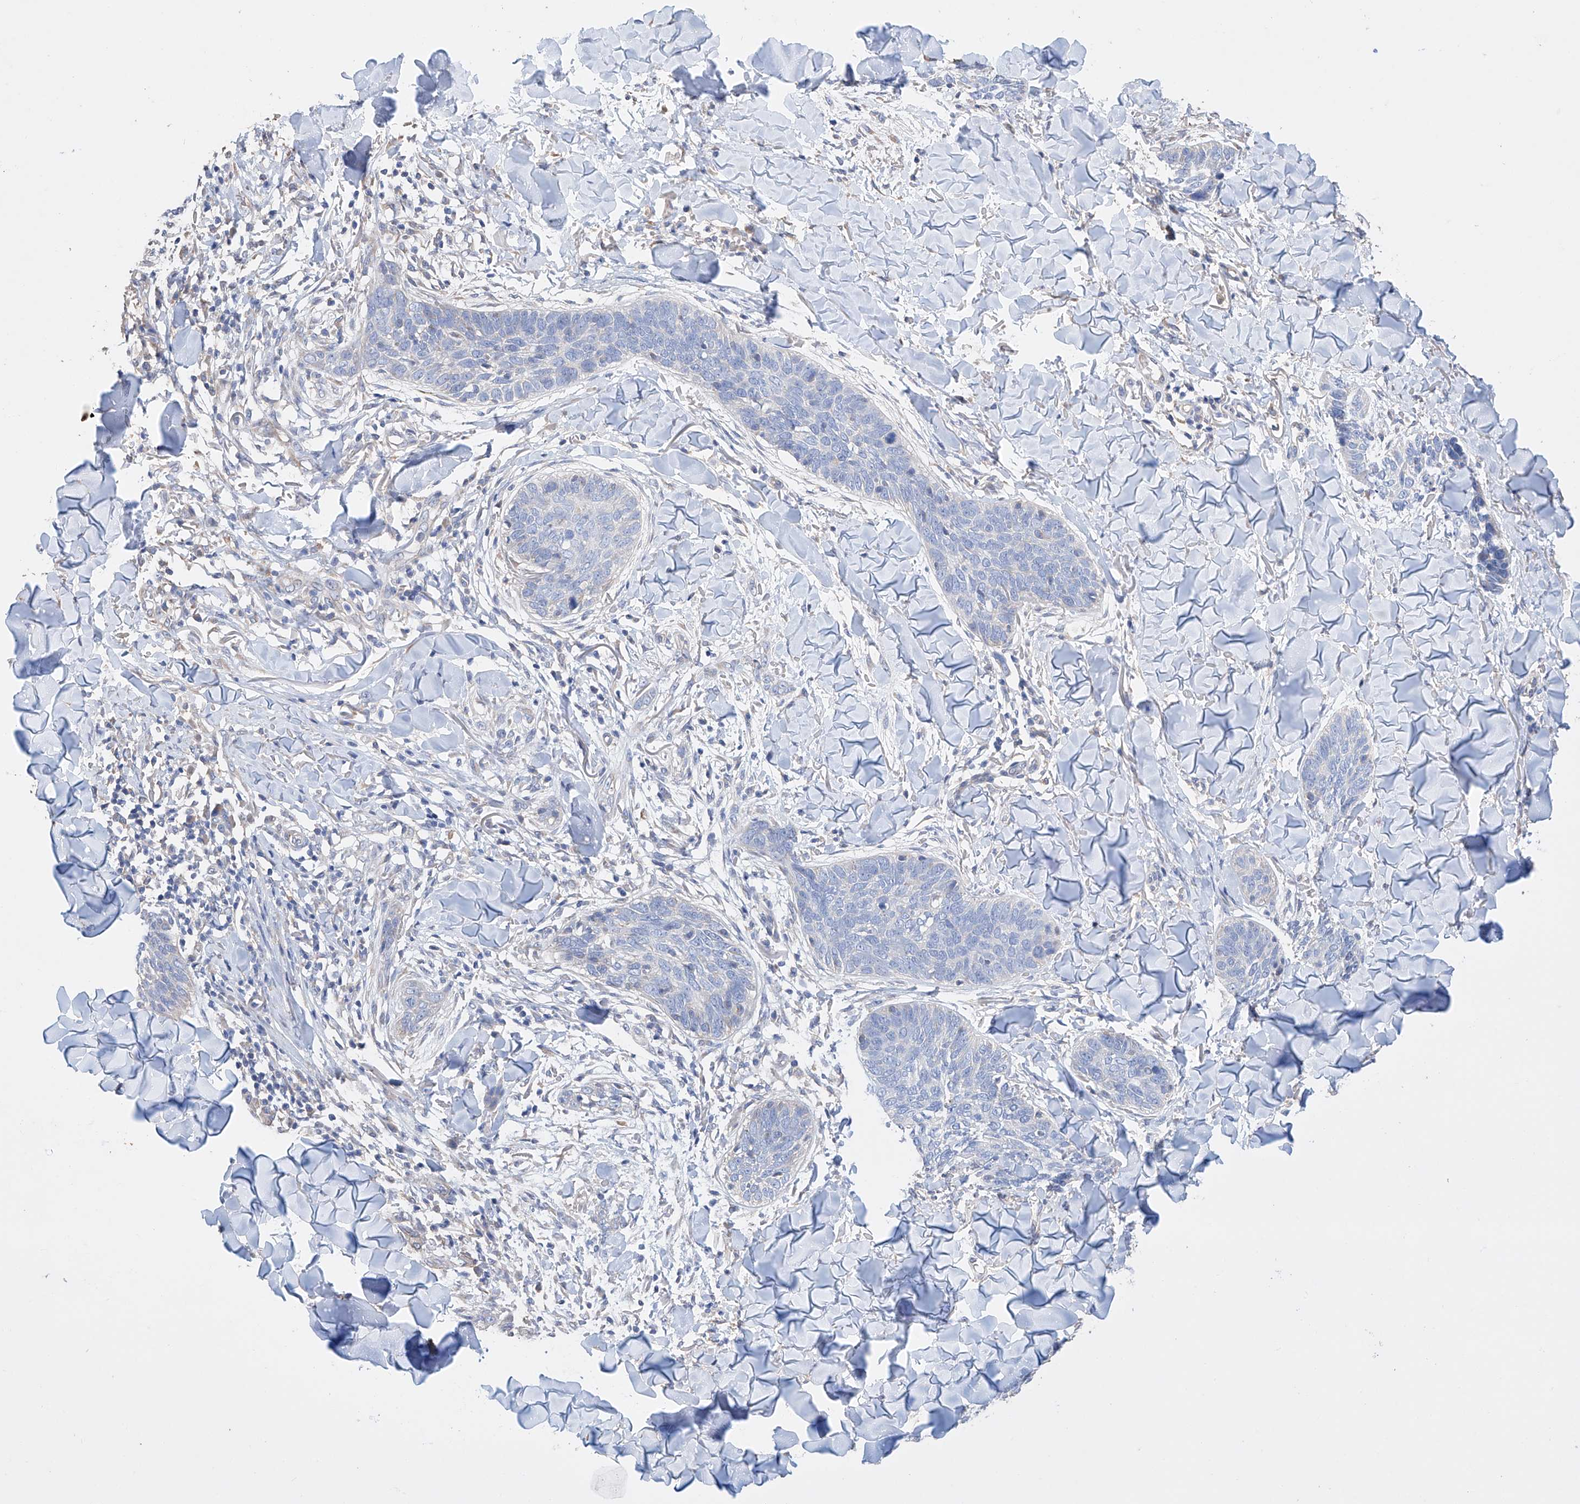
{"staining": {"intensity": "negative", "quantity": "none", "location": "none"}, "tissue": "skin cancer", "cell_type": "Tumor cells", "image_type": "cancer", "snomed": [{"axis": "morphology", "description": "Basal cell carcinoma"}, {"axis": "topography", "description": "Skin"}], "caption": "Human skin basal cell carcinoma stained for a protein using IHC displays no staining in tumor cells.", "gene": "AFG1L", "patient": {"sex": "male", "age": 85}}